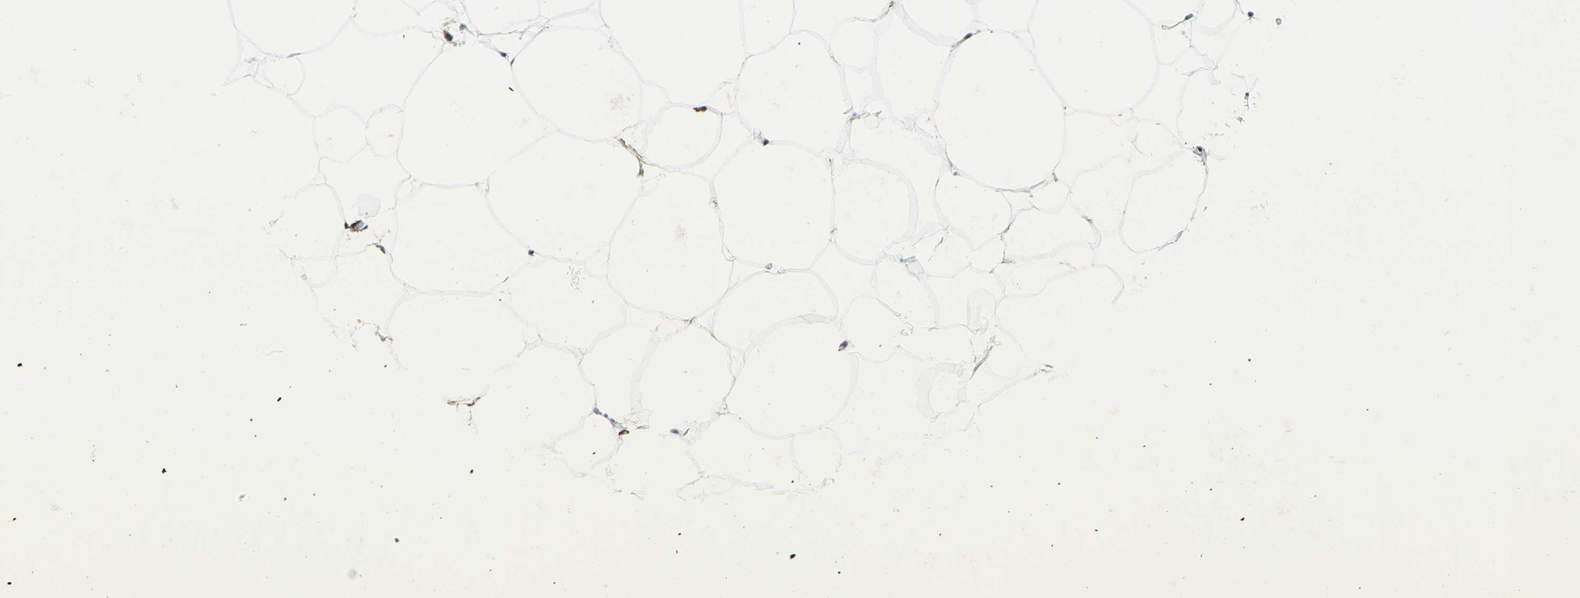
{"staining": {"intensity": "moderate", "quantity": "25%-75%", "location": "nuclear"}, "tissue": "adipose tissue", "cell_type": "Adipocytes", "image_type": "normal", "snomed": [{"axis": "morphology", "description": "Normal tissue, NOS"}, {"axis": "morphology", "description": "Duct carcinoma"}, {"axis": "topography", "description": "Breast"}, {"axis": "topography", "description": "Adipose tissue"}], "caption": "The image displays immunohistochemical staining of unremarkable adipose tissue. There is moderate nuclear expression is identified in about 25%-75% of adipocytes.", "gene": "APEX1", "patient": {"sex": "female", "age": 37}}